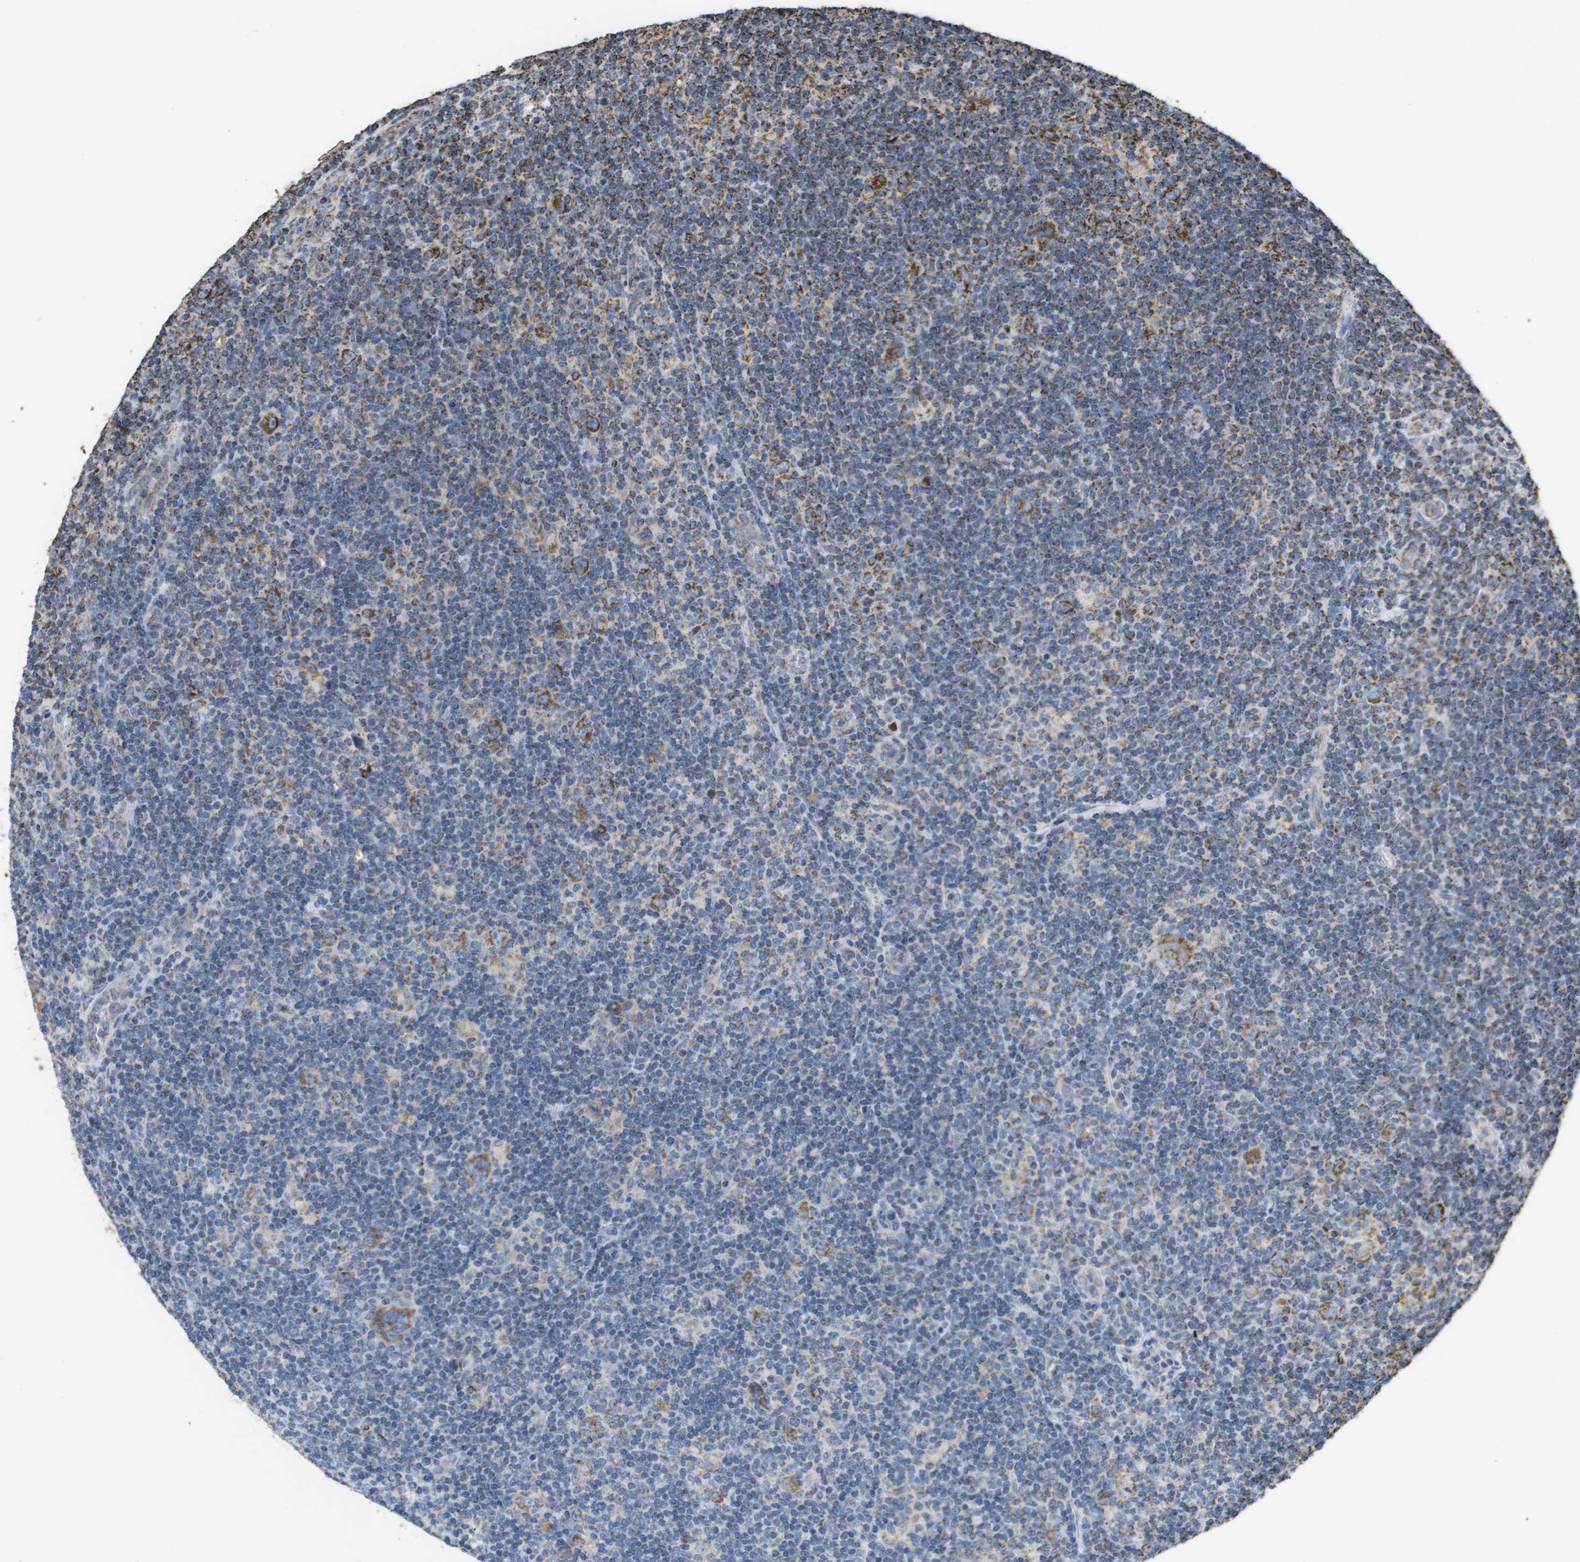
{"staining": {"intensity": "strong", "quantity": ">75%", "location": "cytoplasmic/membranous"}, "tissue": "lymphoma", "cell_type": "Tumor cells", "image_type": "cancer", "snomed": [{"axis": "morphology", "description": "Hodgkin's disease, NOS"}, {"axis": "topography", "description": "Lymph node"}], "caption": "Lymphoma stained with DAB immunohistochemistry exhibits high levels of strong cytoplasmic/membranous expression in about >75% of tumor cells. The staining was performed using DAB (3,3'-diaminobenzidine), with brown indicating positive protein expression. Nuclei are stained blue with hematoxylin.", "gene": "HSPE1", "patient": {"sex": "female", "age": 57}}